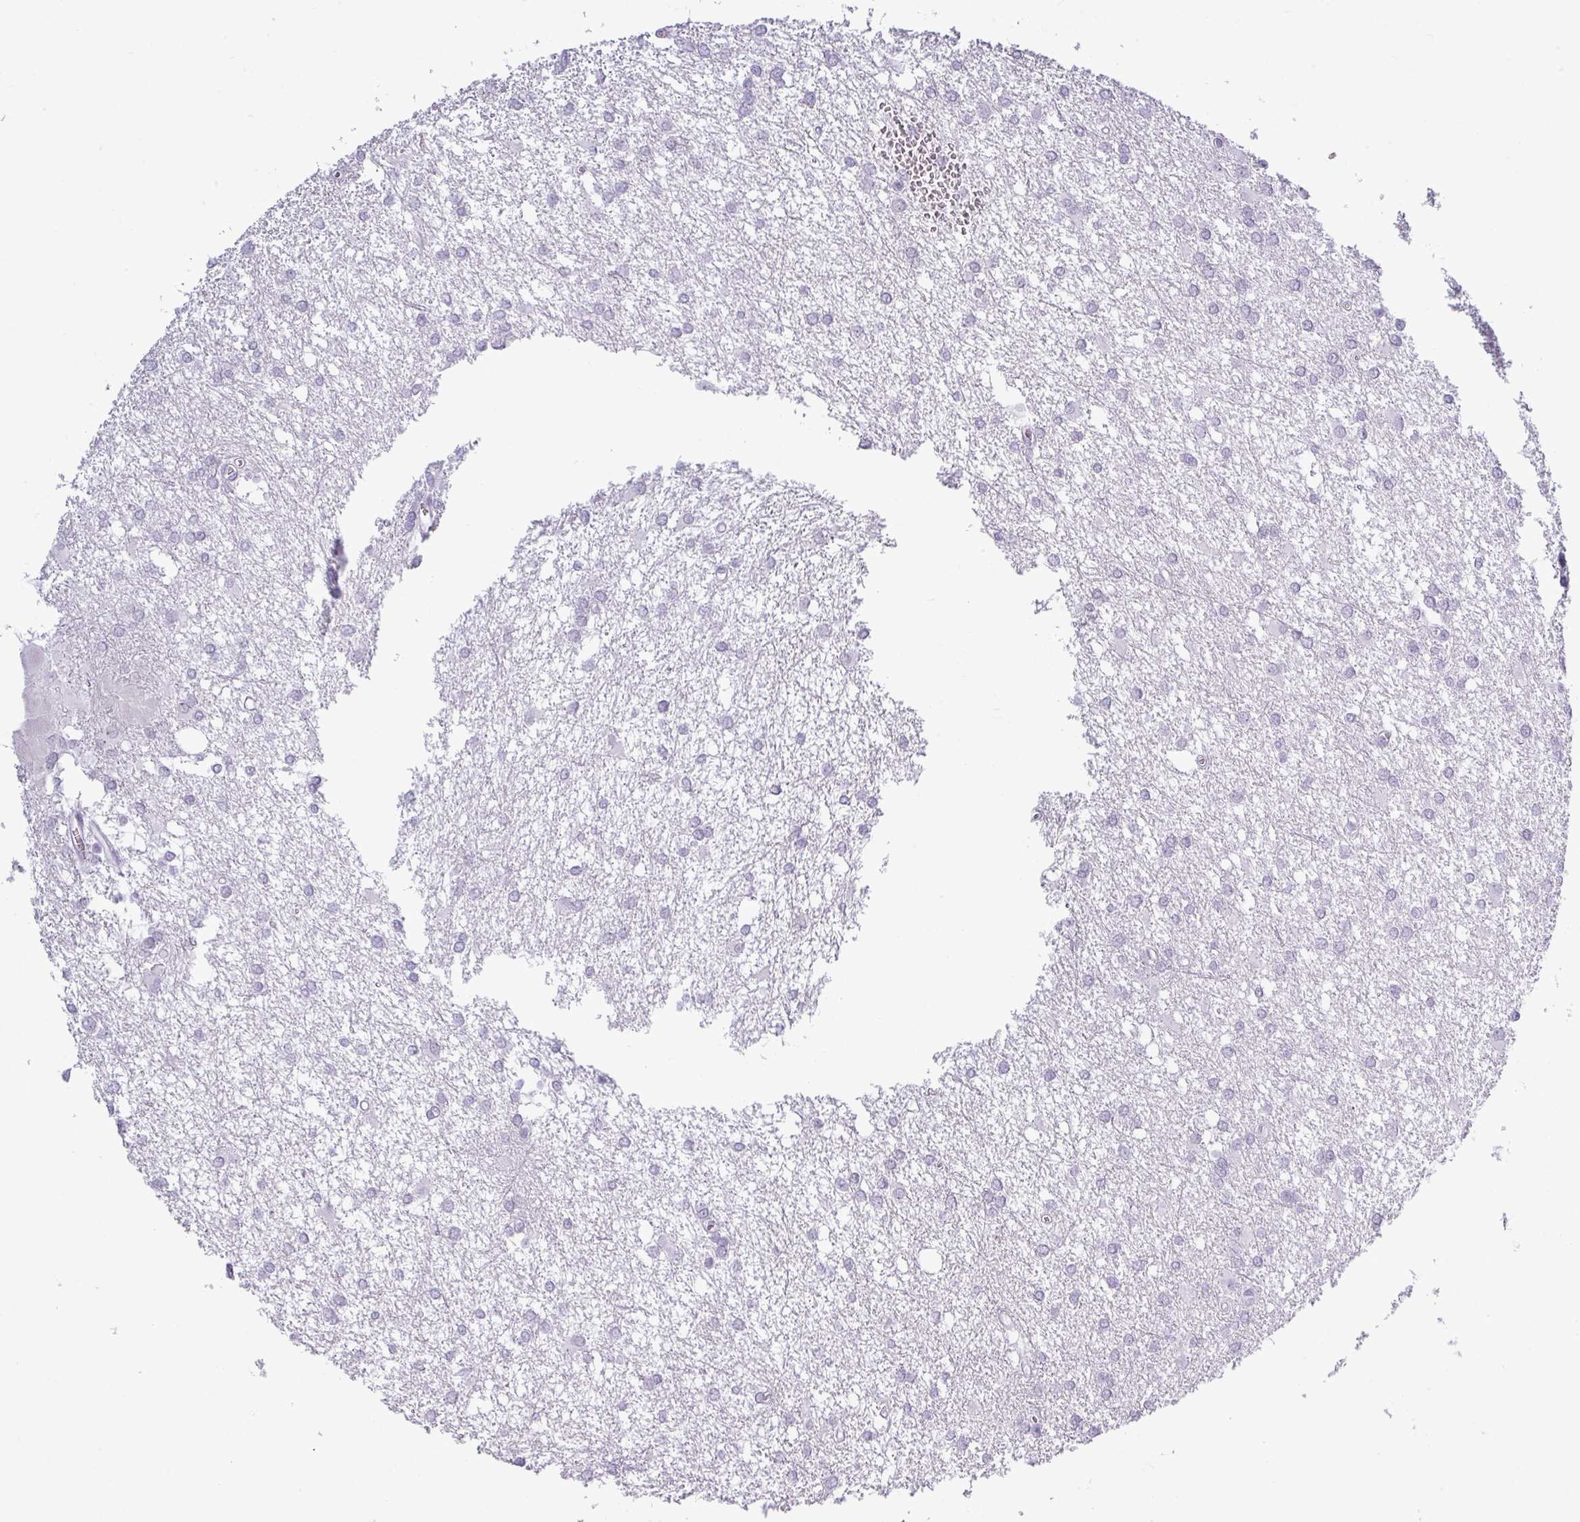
{"staining": {"intensity": "negative", "quantity": "none", "location": "none"}, "tissue": "glioma", "cell_type": "Tumor cells", "image_type": "cancer", "snomed": [{"axis": "morphology", "description": "Glioma, malignant, High grade"}, {"axis": "topography", "description": "Brain"}], "caption": "Tumor cells show no significant expression in high-grade glioma (malignant).", "gene": "SRGAP1", "patient": {"sex": "male", "age": 48}}